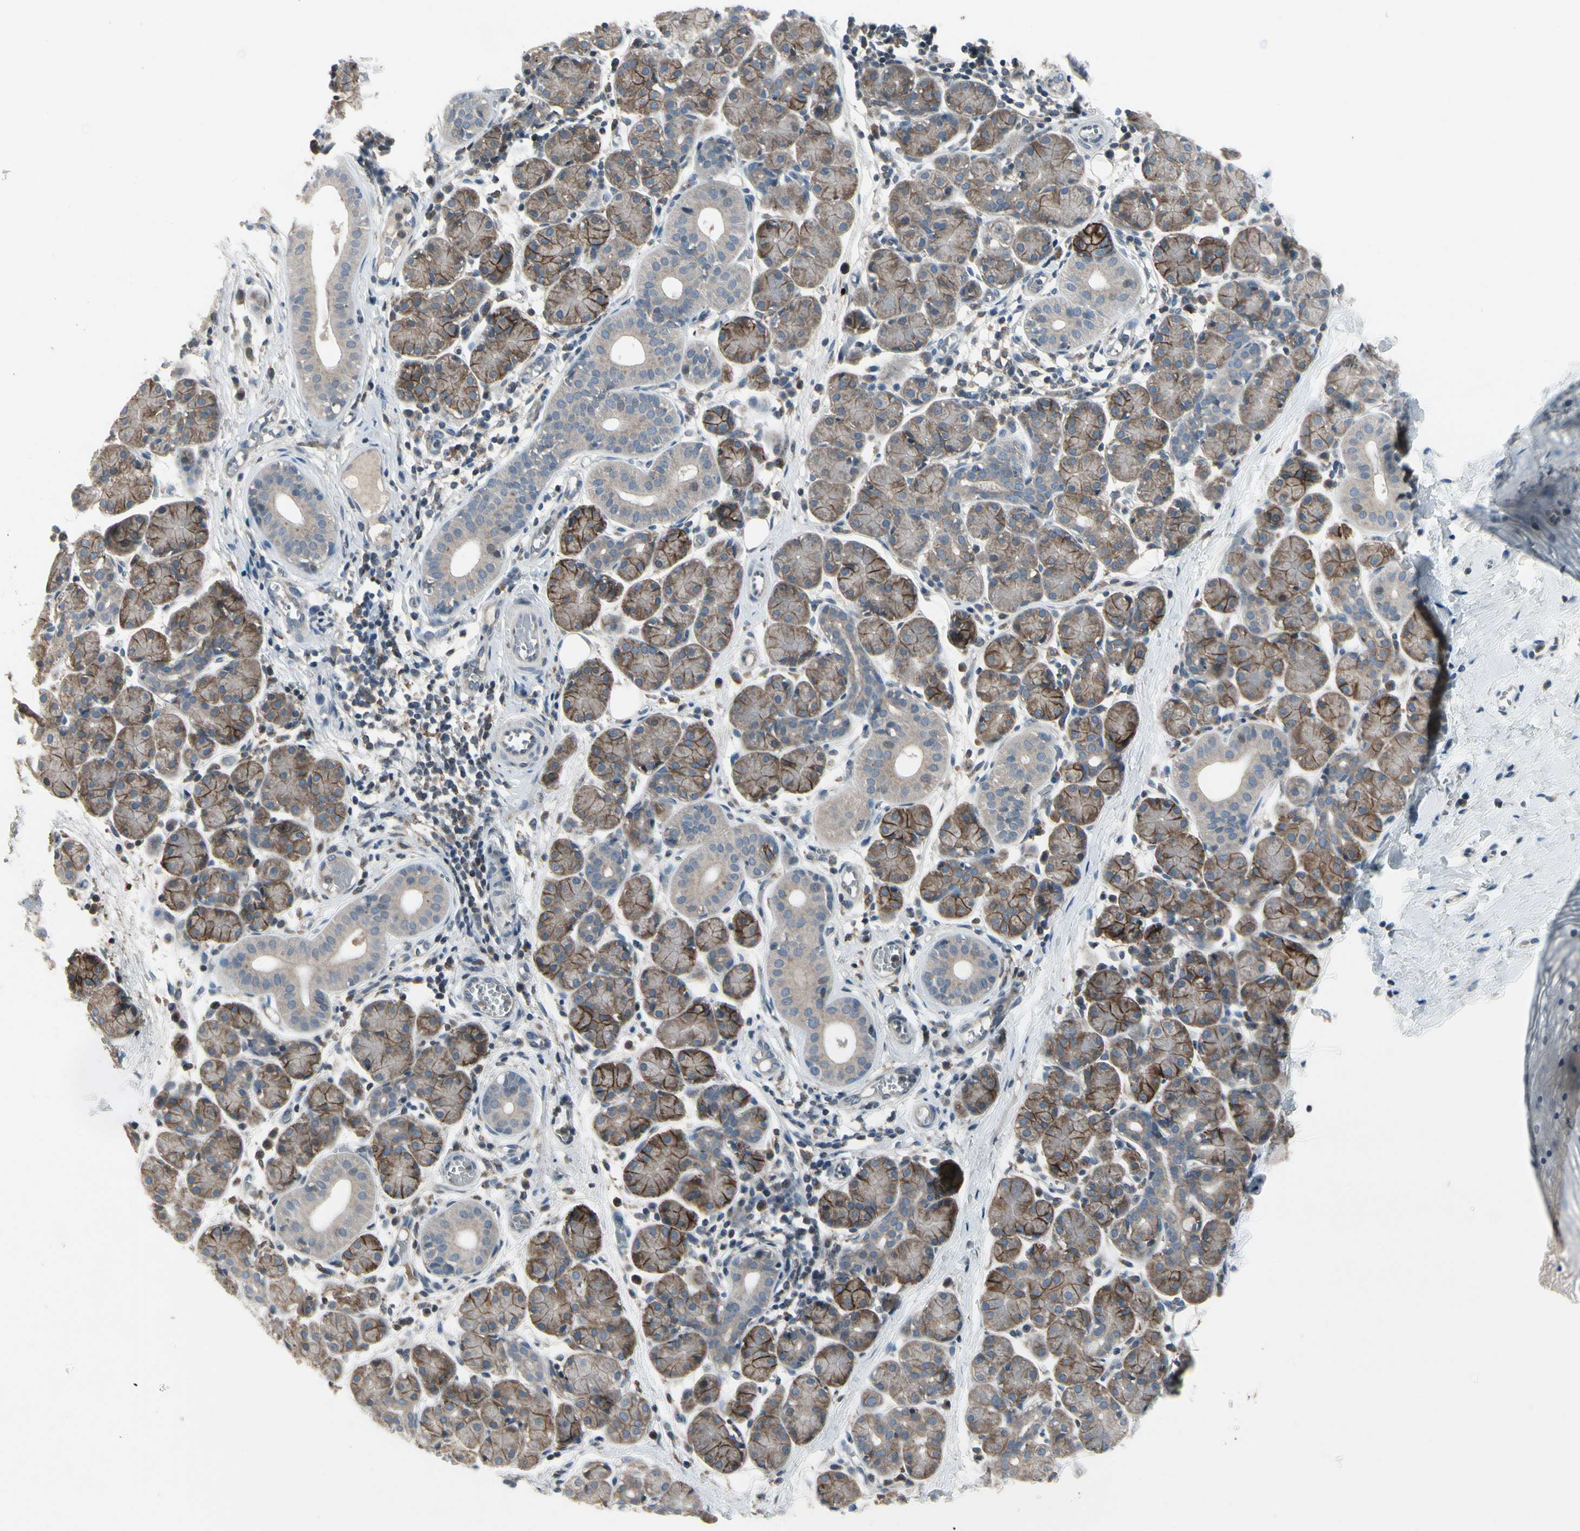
{"staining": {"intensity": "moderate", "quantity": "25%-75%", "location": "cytoplasmic/membranous"}, "tissue": "salivary gland", "cell_type": "Glandular cells", "image_type": "normal", "snomed": [{"axis": "morphology", "description": "Normal tissue, NOS"}, {"axis": "morphology", "description": "Inflammation, NOS"}, {"axis": "topography", "description": "Lymph node"}, {"axis": "topography", "description": "Salivary gland"}], "caption": "This image shows benign salivary gland stained with immunohistochemistry to label a protein in brown. The cytoplasmic/membranous of glandular cells show moderate positivity for the protein. Nuclei are counter-stained blue.", "gene": "NMI", "patient": {"sex": "male", "age": 3}}